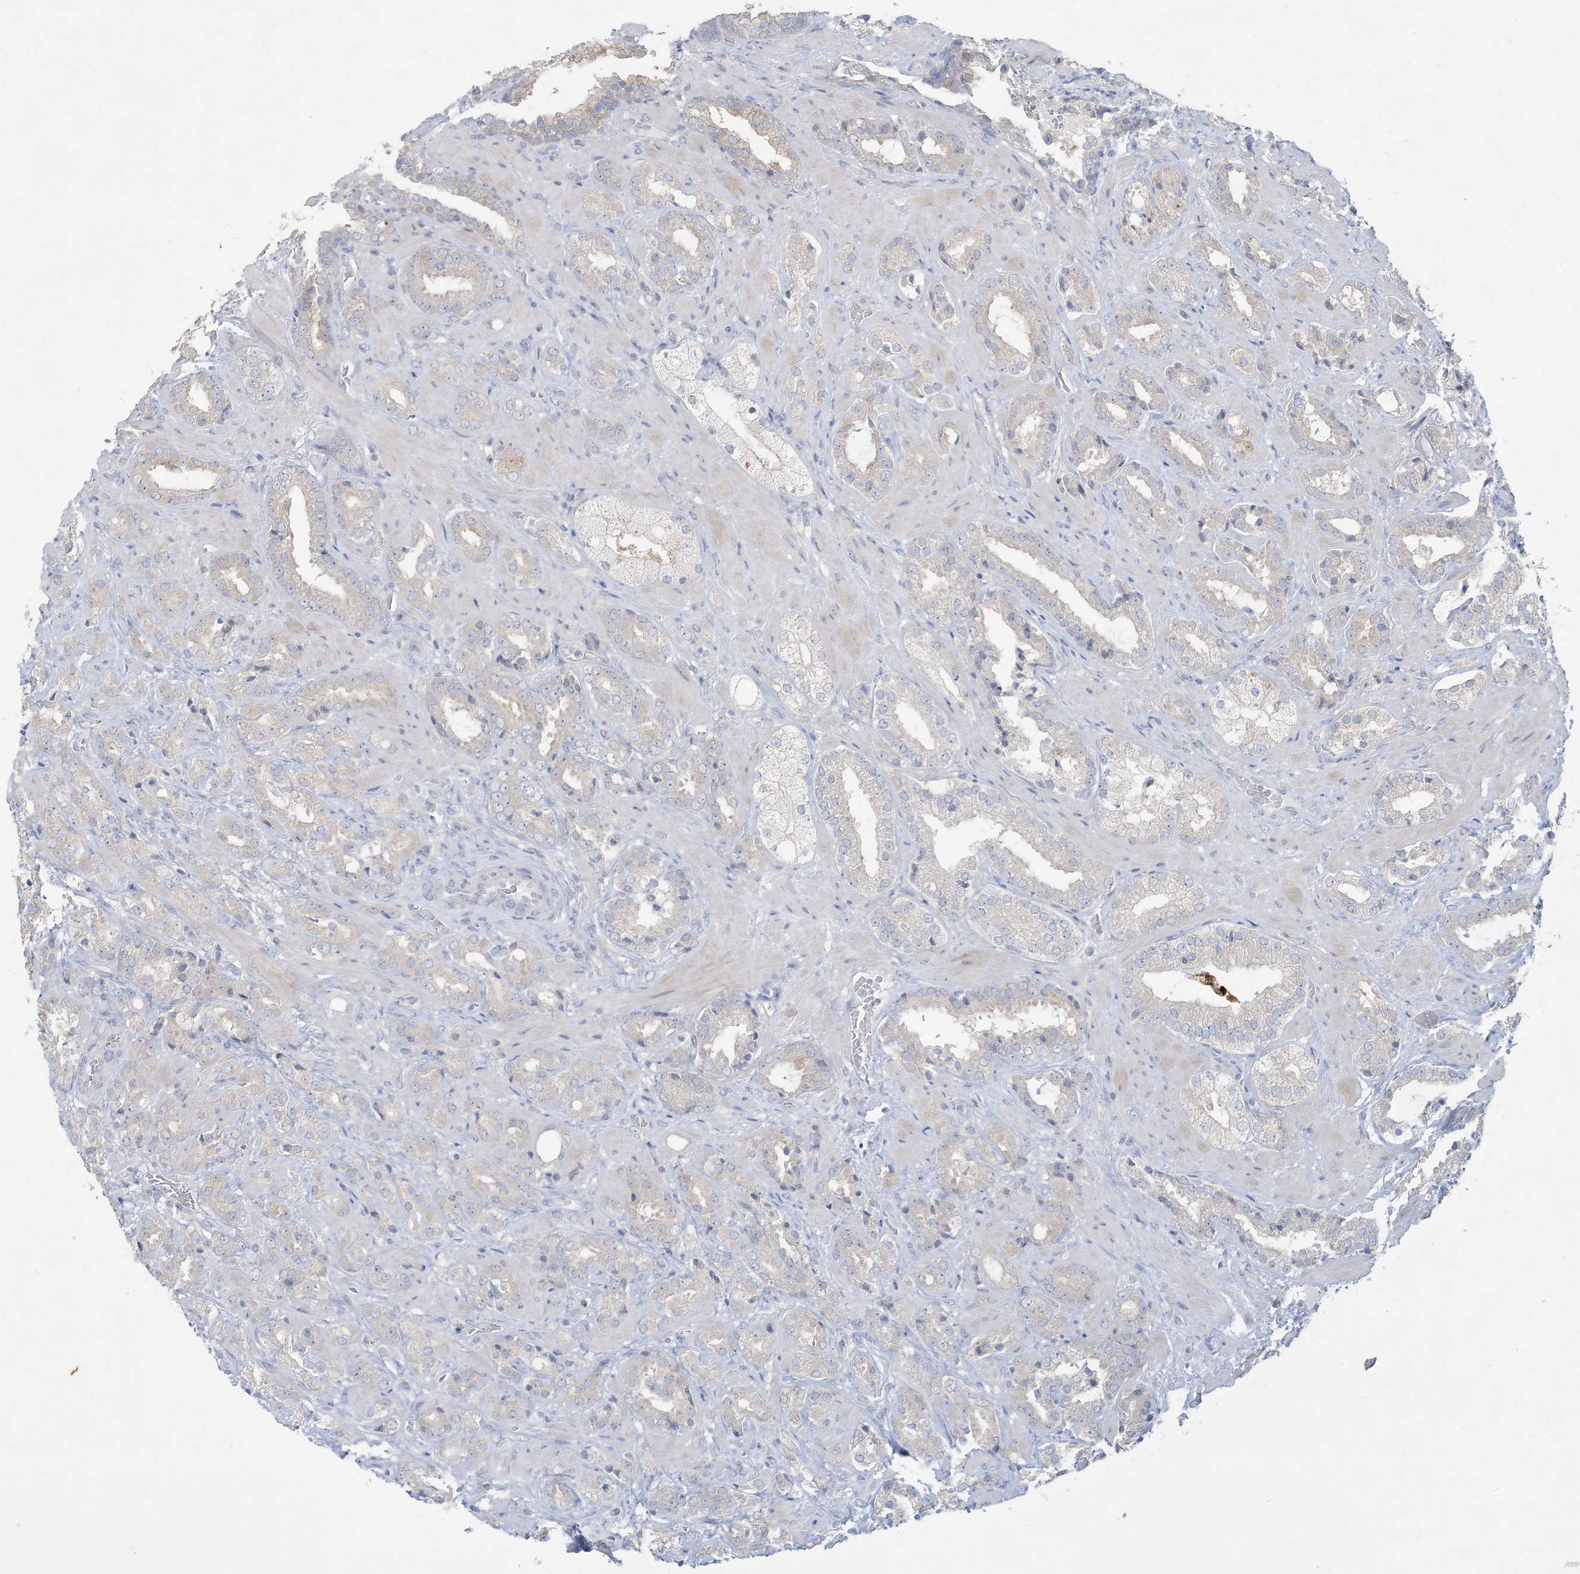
{"staining": {"intensity": "negative", "quantity": "none", "location": "none"}, "tissue": "prostate cancer", "cell_type": "Tumor cells", "image_type": "cancer", "snomed": [{"axis": "morphology", "description": "Adenocarcinoma, High grade"}, {"axis": "topography", "description": "Prostate"}], "caption": "Immunohistochemistry (IHC) of human adenocarcinoma (high-grade) (prostate) demonstrates no positivity in tumor cells. (Stains: DAB immunohistochemistry (IHC) with hematoxylin counter stain, Microscopy: brightfield microscopy at high magnification).", "gene": "KIF3A", "patient": {"sex": "male", "age": 64}}